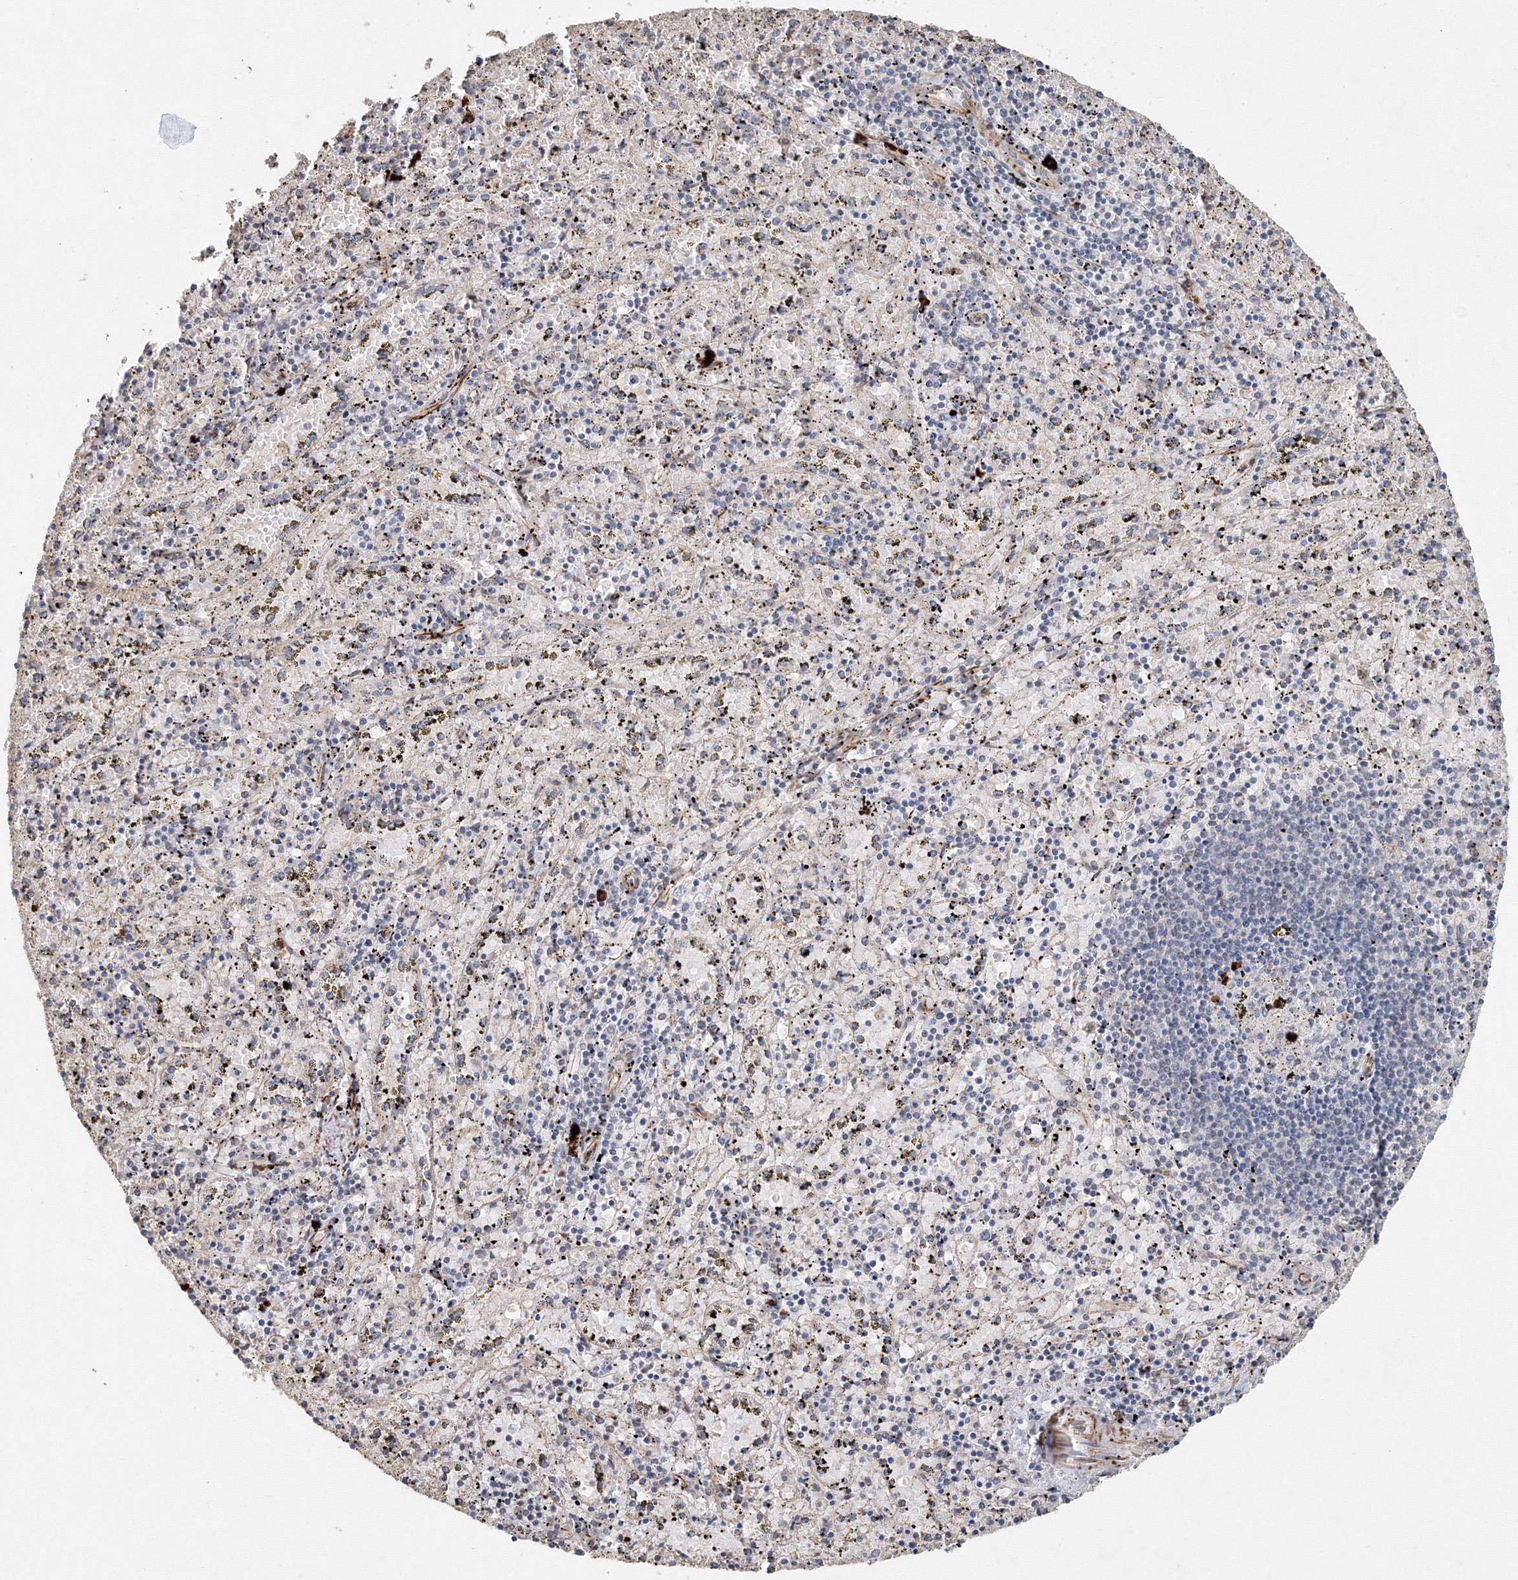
{"staining": {"intensity": "negative", "quantity": "none", "location": "none"}, "tissue": "spleen", "cell_type": "Cells in red pulp", "image_type": "normal", "snomed": [{"axis": "morphology", "description": "Normal tissue, NOS"}, {"axis": "topography", "description": "Spleen"}], "caption": "The image reveals no significant expression in cells in red pulp of spleen.", "gene": "NALF2", "patient": {"sex": "male", "age": 11}}